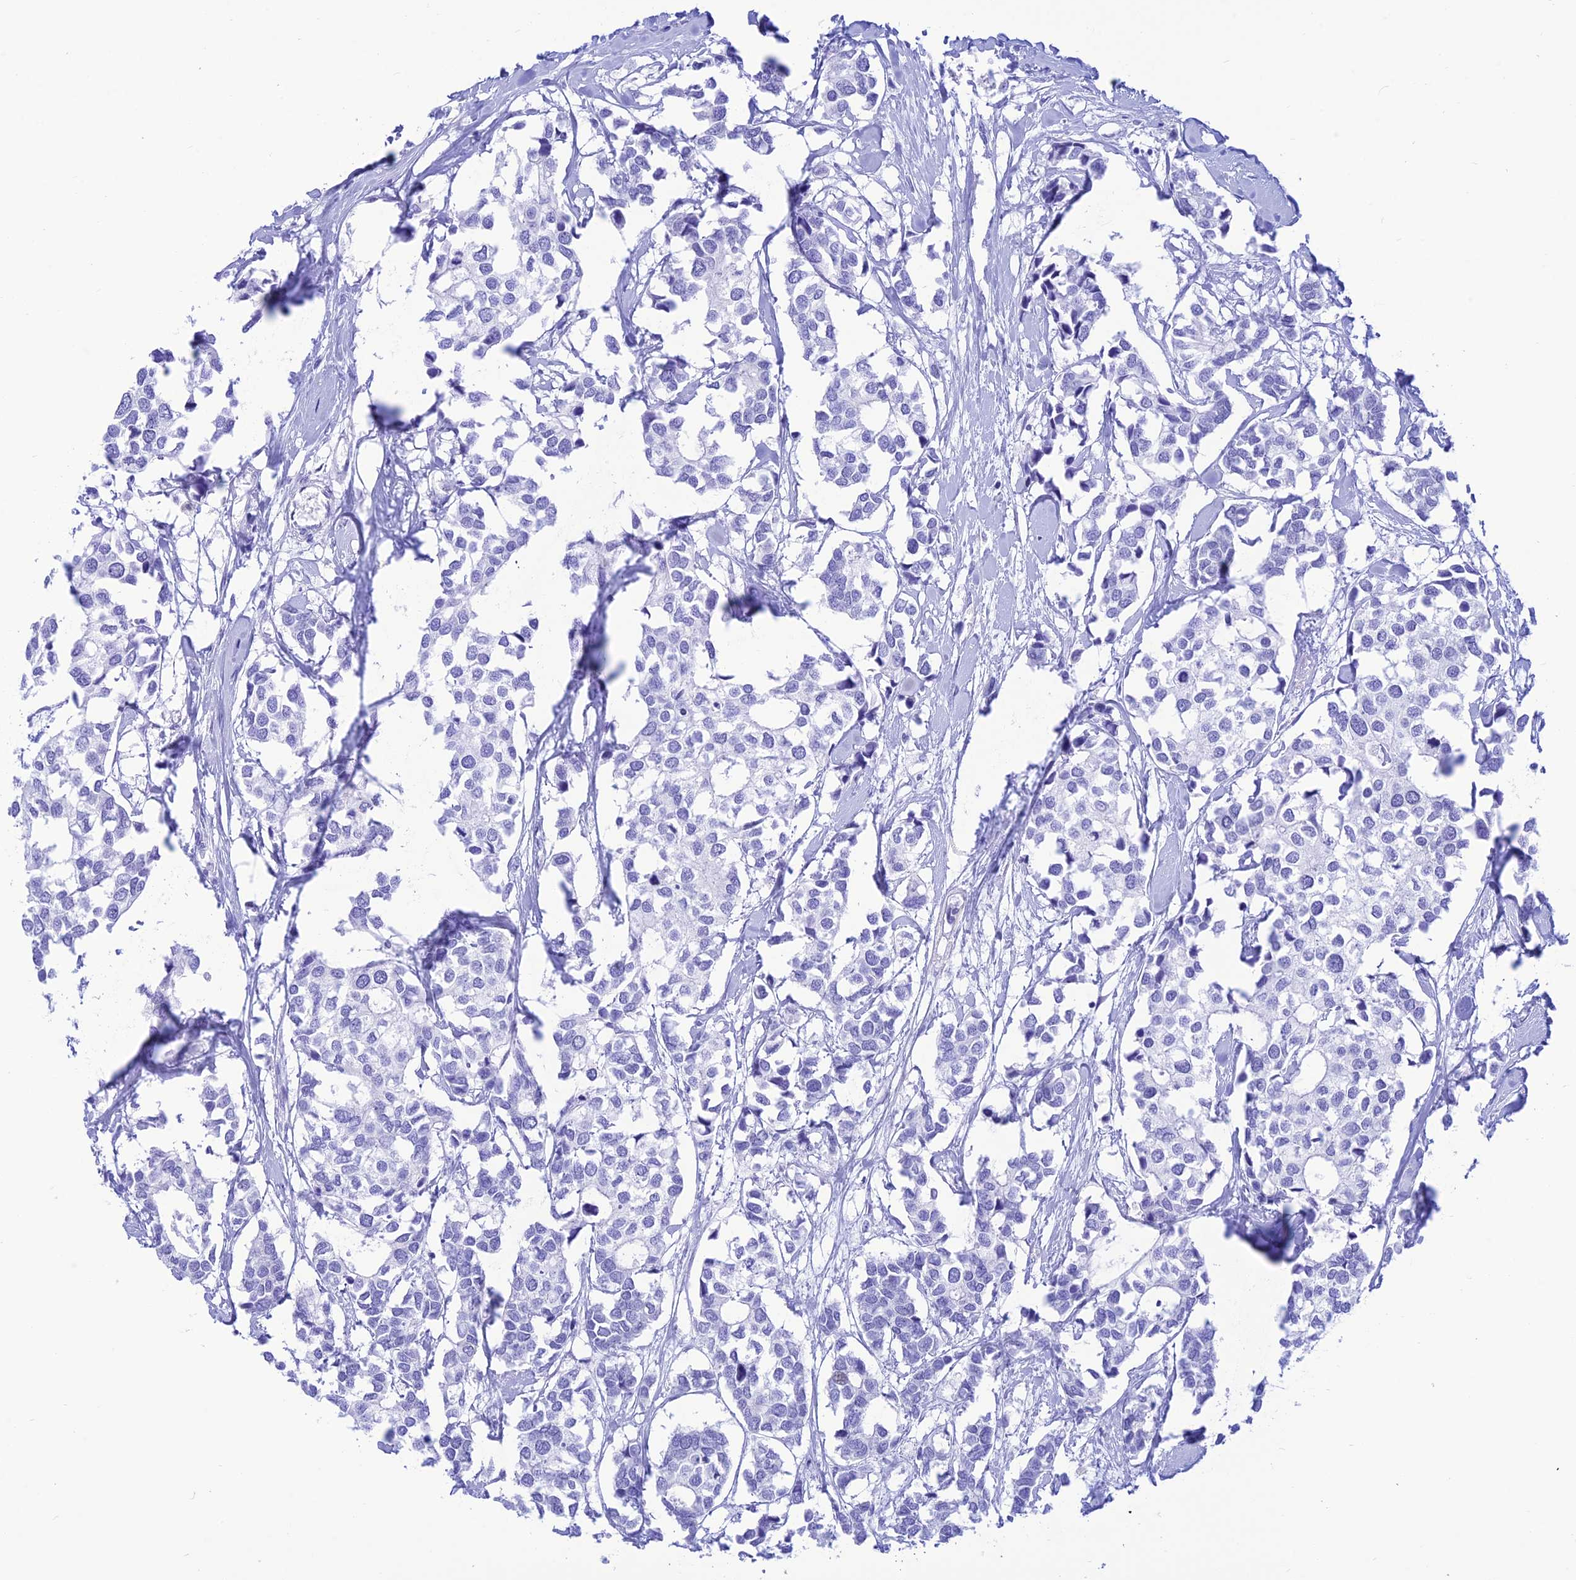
{"staining": {"intensity": "negative", "quantity": "none", "location": "none"}, "tissue": "breast cancer", "cell_type": "Tumor cells", "image_type": "cancer", "snomed": [{"axis": "morphology", "description": "Duct carcinoma"}, {"axis": "topography", "description": "Breast"}], "caption": "A high-resolution micrograph shows immunohistochemistry (IHC) staining of breast cancer, which shows no significant expression in tumor cells.", "gene": "PRNP", "patient": {"sex": "female", "age": 83}}